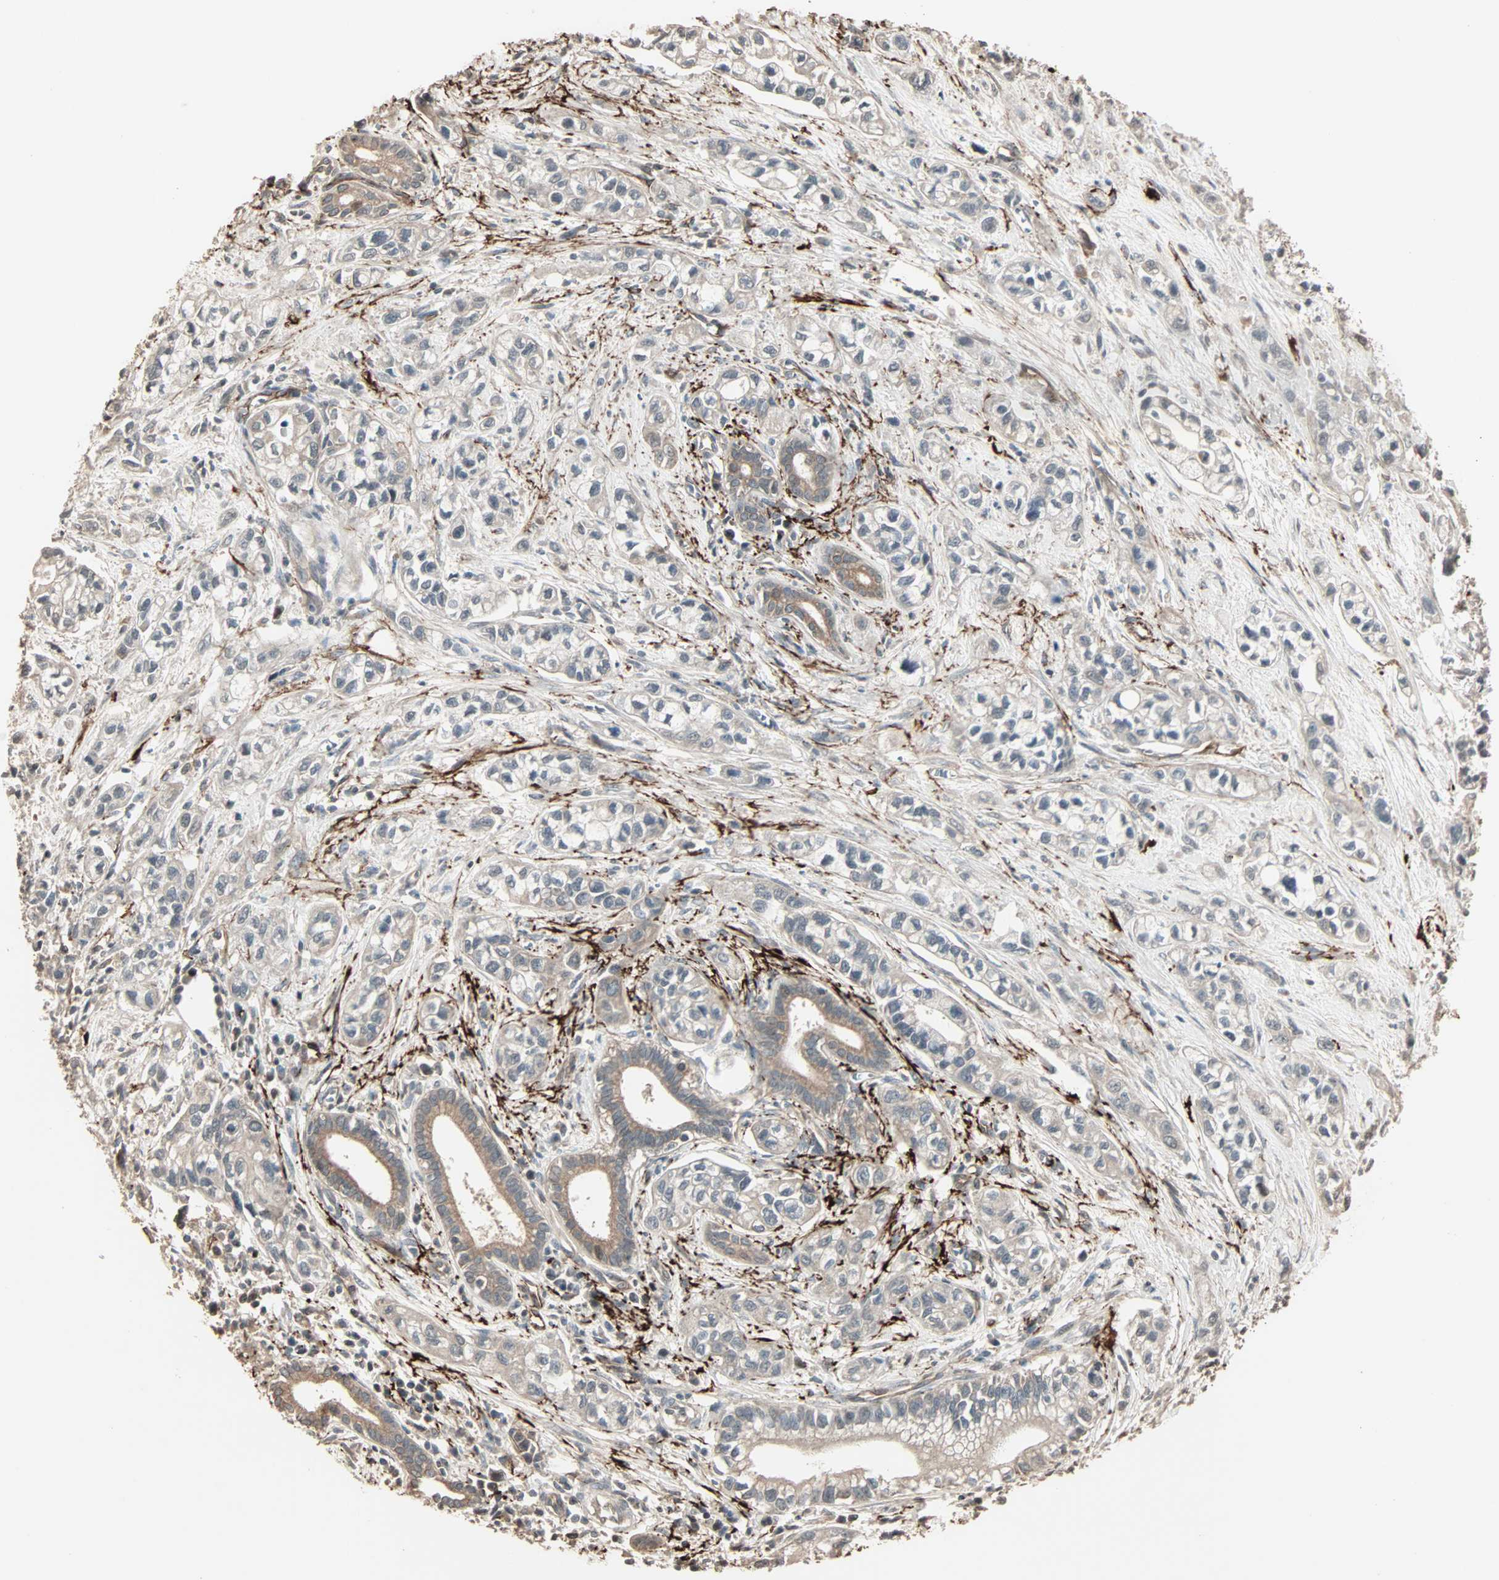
{"staining": {"intensity": "weak", "quantity": "<25%", "location": "cytoplasmic/membranous"}, "tissue": "pancreatic cancer", "cell_type": "Tumor cells", "image_type": "cancer", "snomed": [{"axis": "morphology", "description": "Adenocarcinoma, NOS"}, {"axis": "topography", "description": "Pancreas"}], "caption": "Tumor cells are negative for protein expression in human adenocarcinoma (pancreatic).", "gene": "CALCRL", "patient": {"sex": "male", "age": 74}}